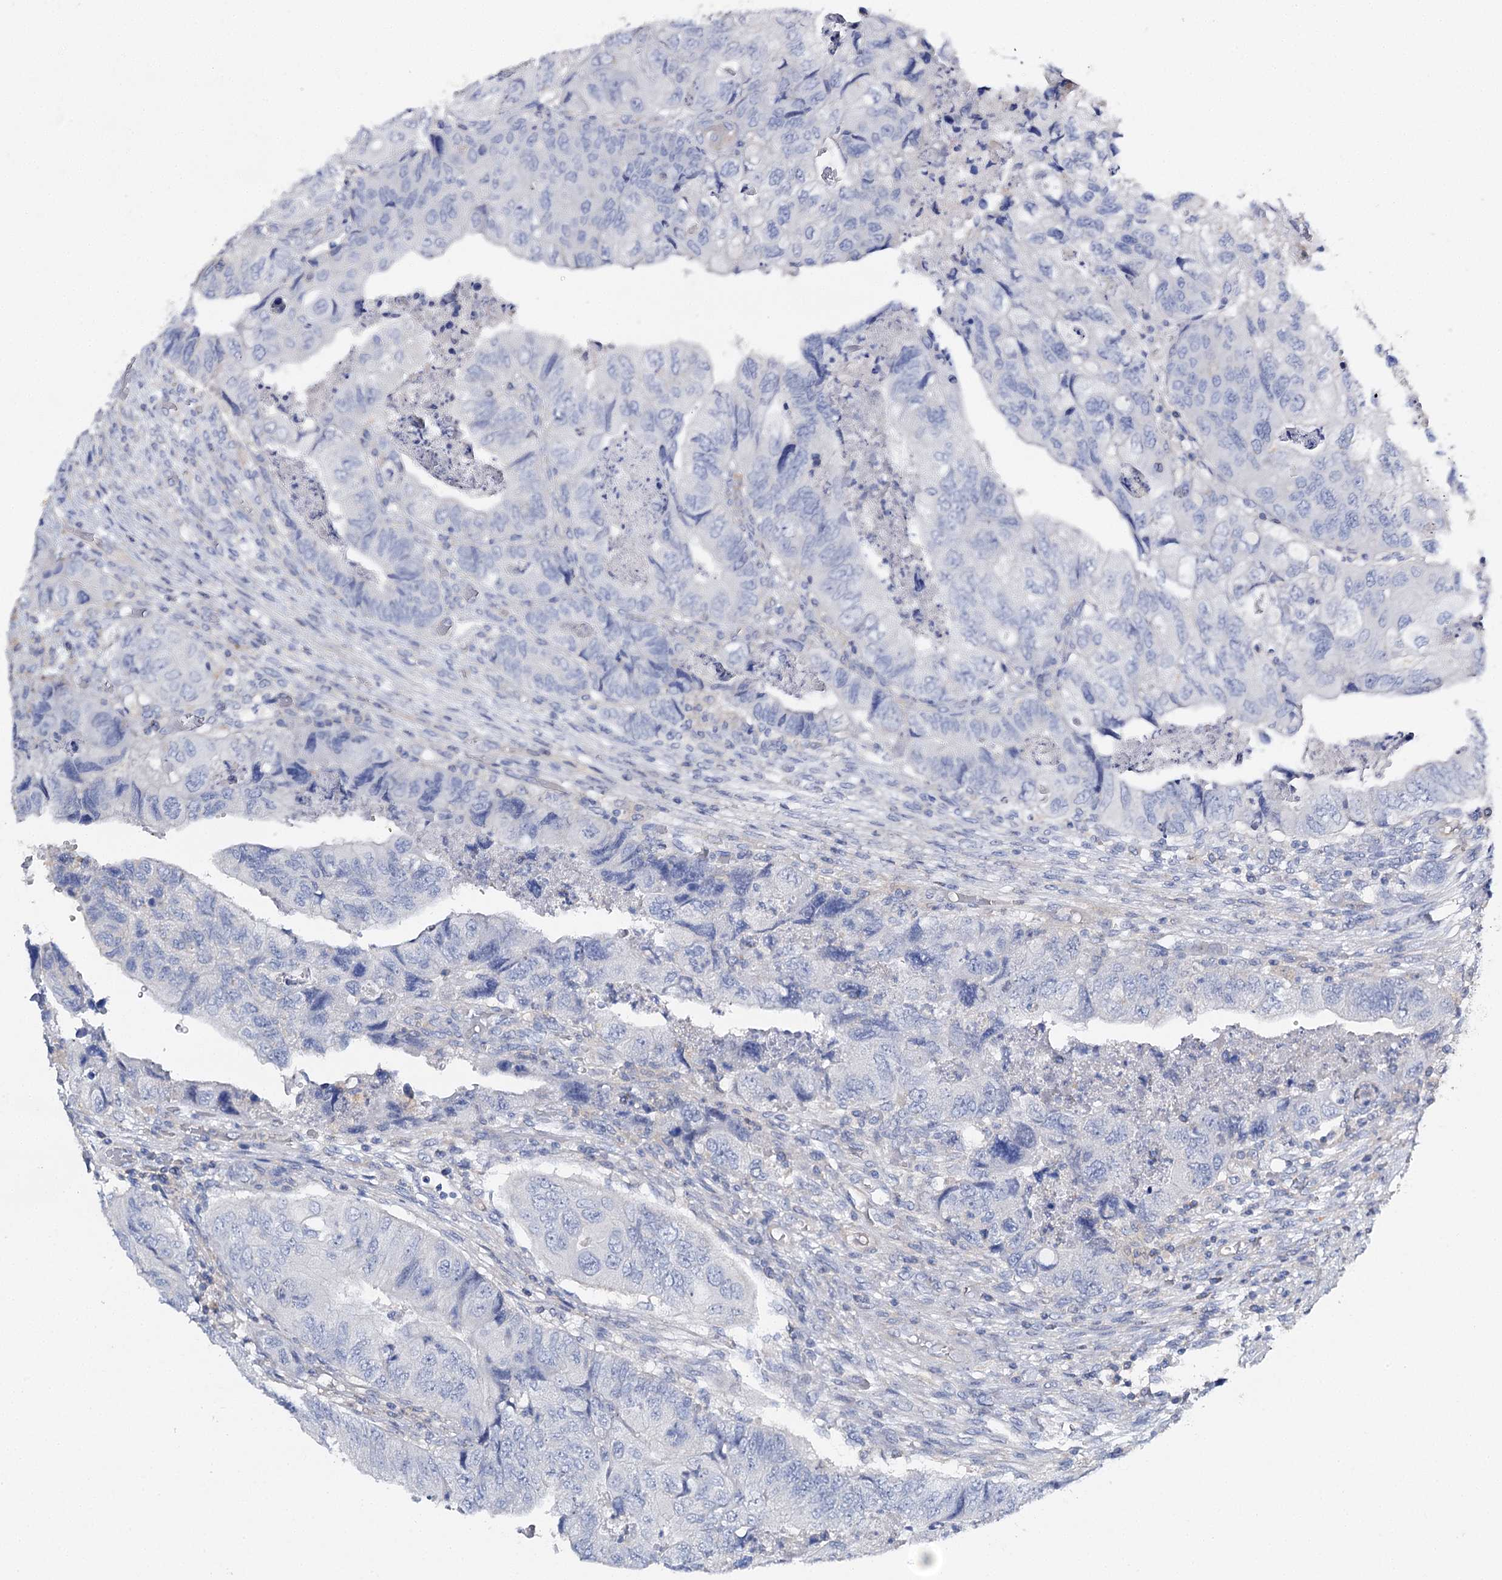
{"staining": {"intensity": "negative", "quantity": "none", "location": "none"}, "tissue": "colorectal cancer", "cell_type": "Tumor cells", "image_type": "cancer", "snomed": [{"axis": "morphology", "description": "Adenocarcinoma, NOS"}, {"axis": "topography", "description": "Rectum"}], "caption": "A high-resolution image shows immunohistochemistry staining of colorectal cancer, which exhibits no significant positivity in tumor cells. (DAB immunohistochemistry (IHC), high magnification).", "gene": "EPYC", "patient": {"sex": "male", "age": 63}}